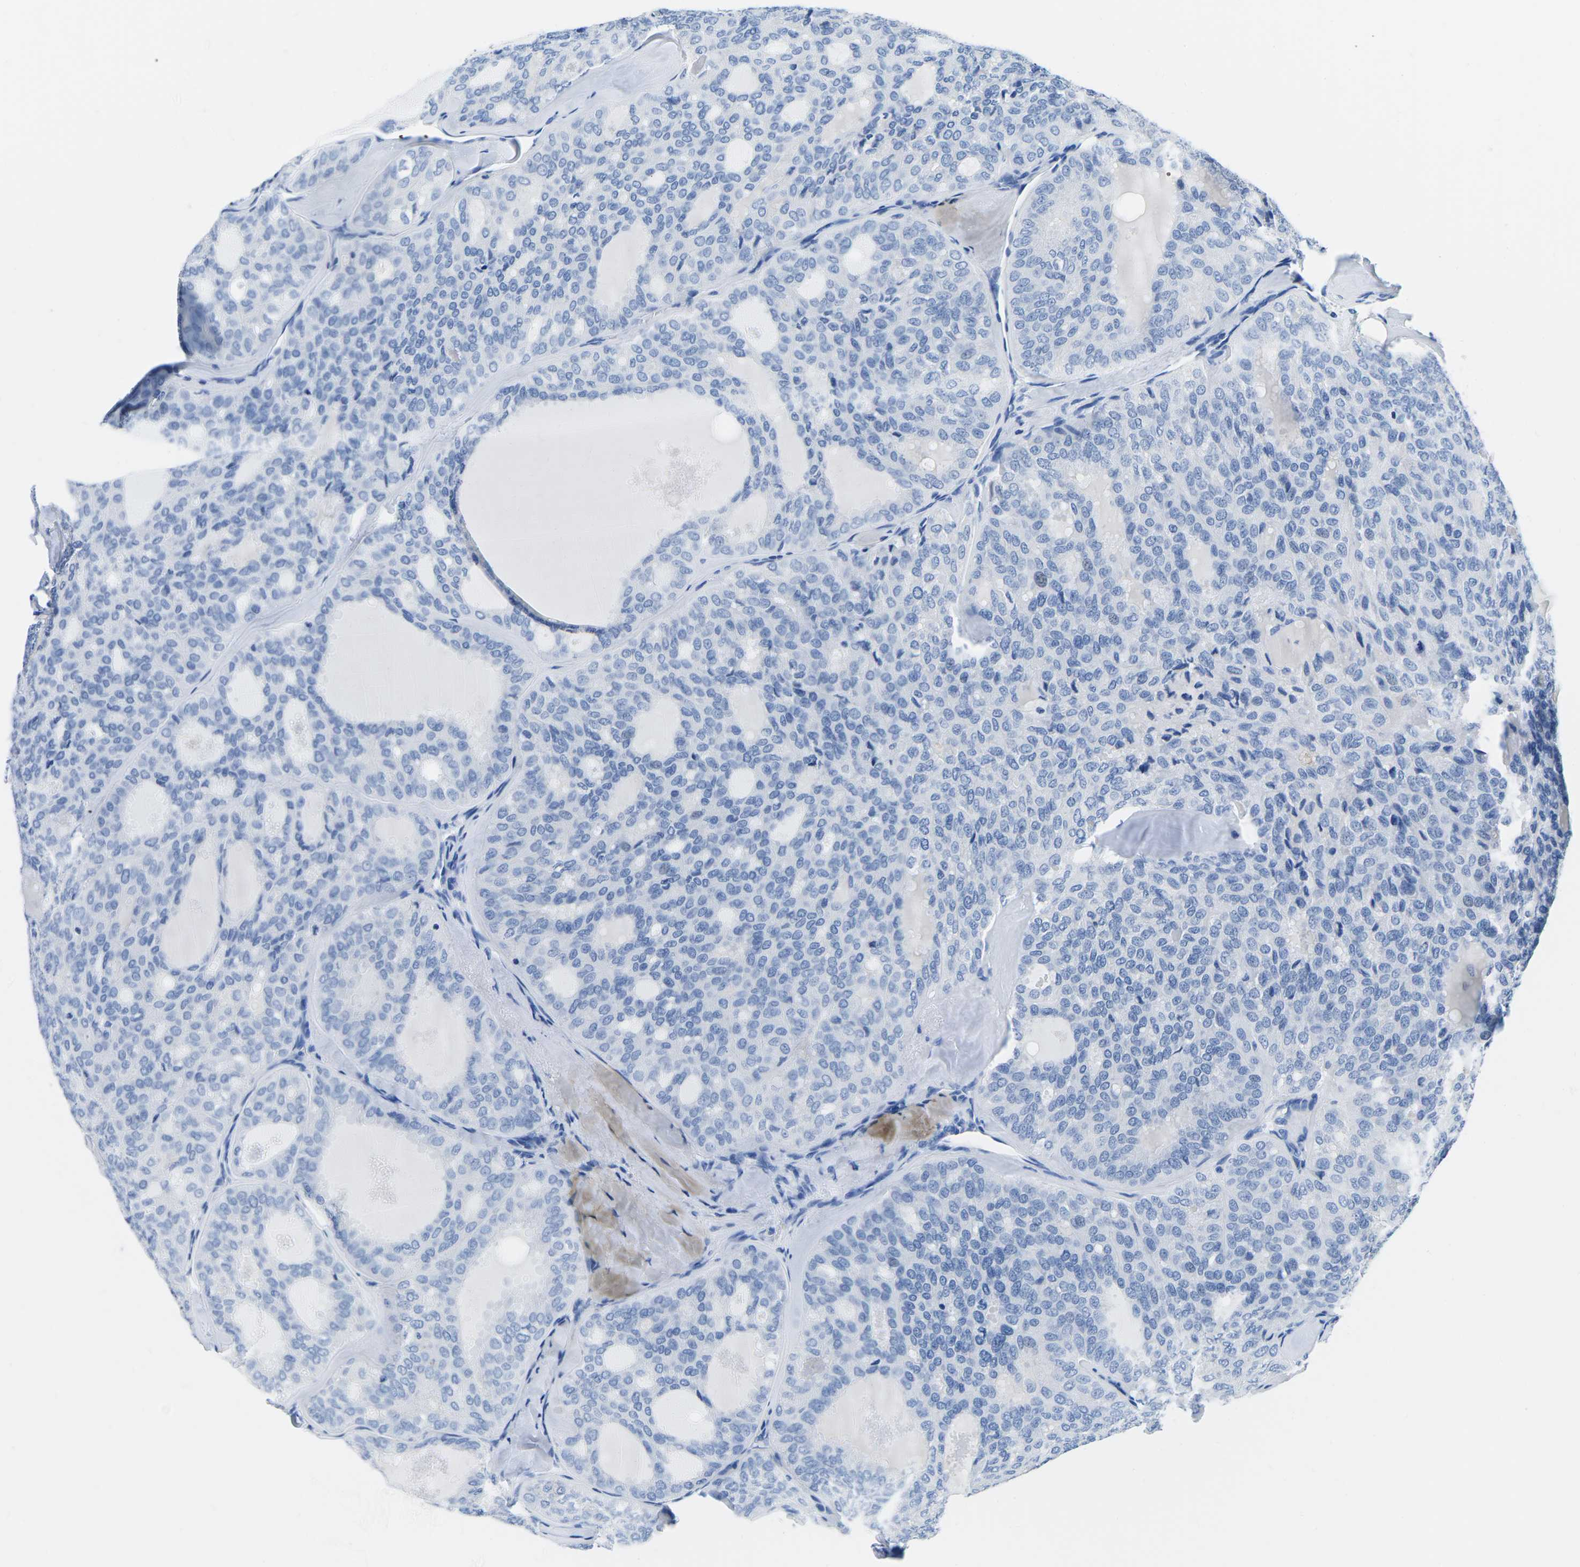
{"staining": {"intensity": "negative", "quantity": "none", "location": "none"}, "tissue": "thyroid cancer", "cell_type": "Tumor cells", "image_type": "cancer", "snomed": [{"axis": "morphology", "description": "Follicular adenoma carcinoma, NOS"}, {"axis": "topography", "description": "Thyroid gland"}], "caption": "Protein analysis of thyroid cancer (follicular adenoma carcinoma) reveals no significant expression in tumor cells. (DAB (3,3'-diaminobenzidine) immunohistochemistry with hematoxylin counter stain).", "gene": "CYP1A2", "patient": {"sex": "male", "age": 75}}